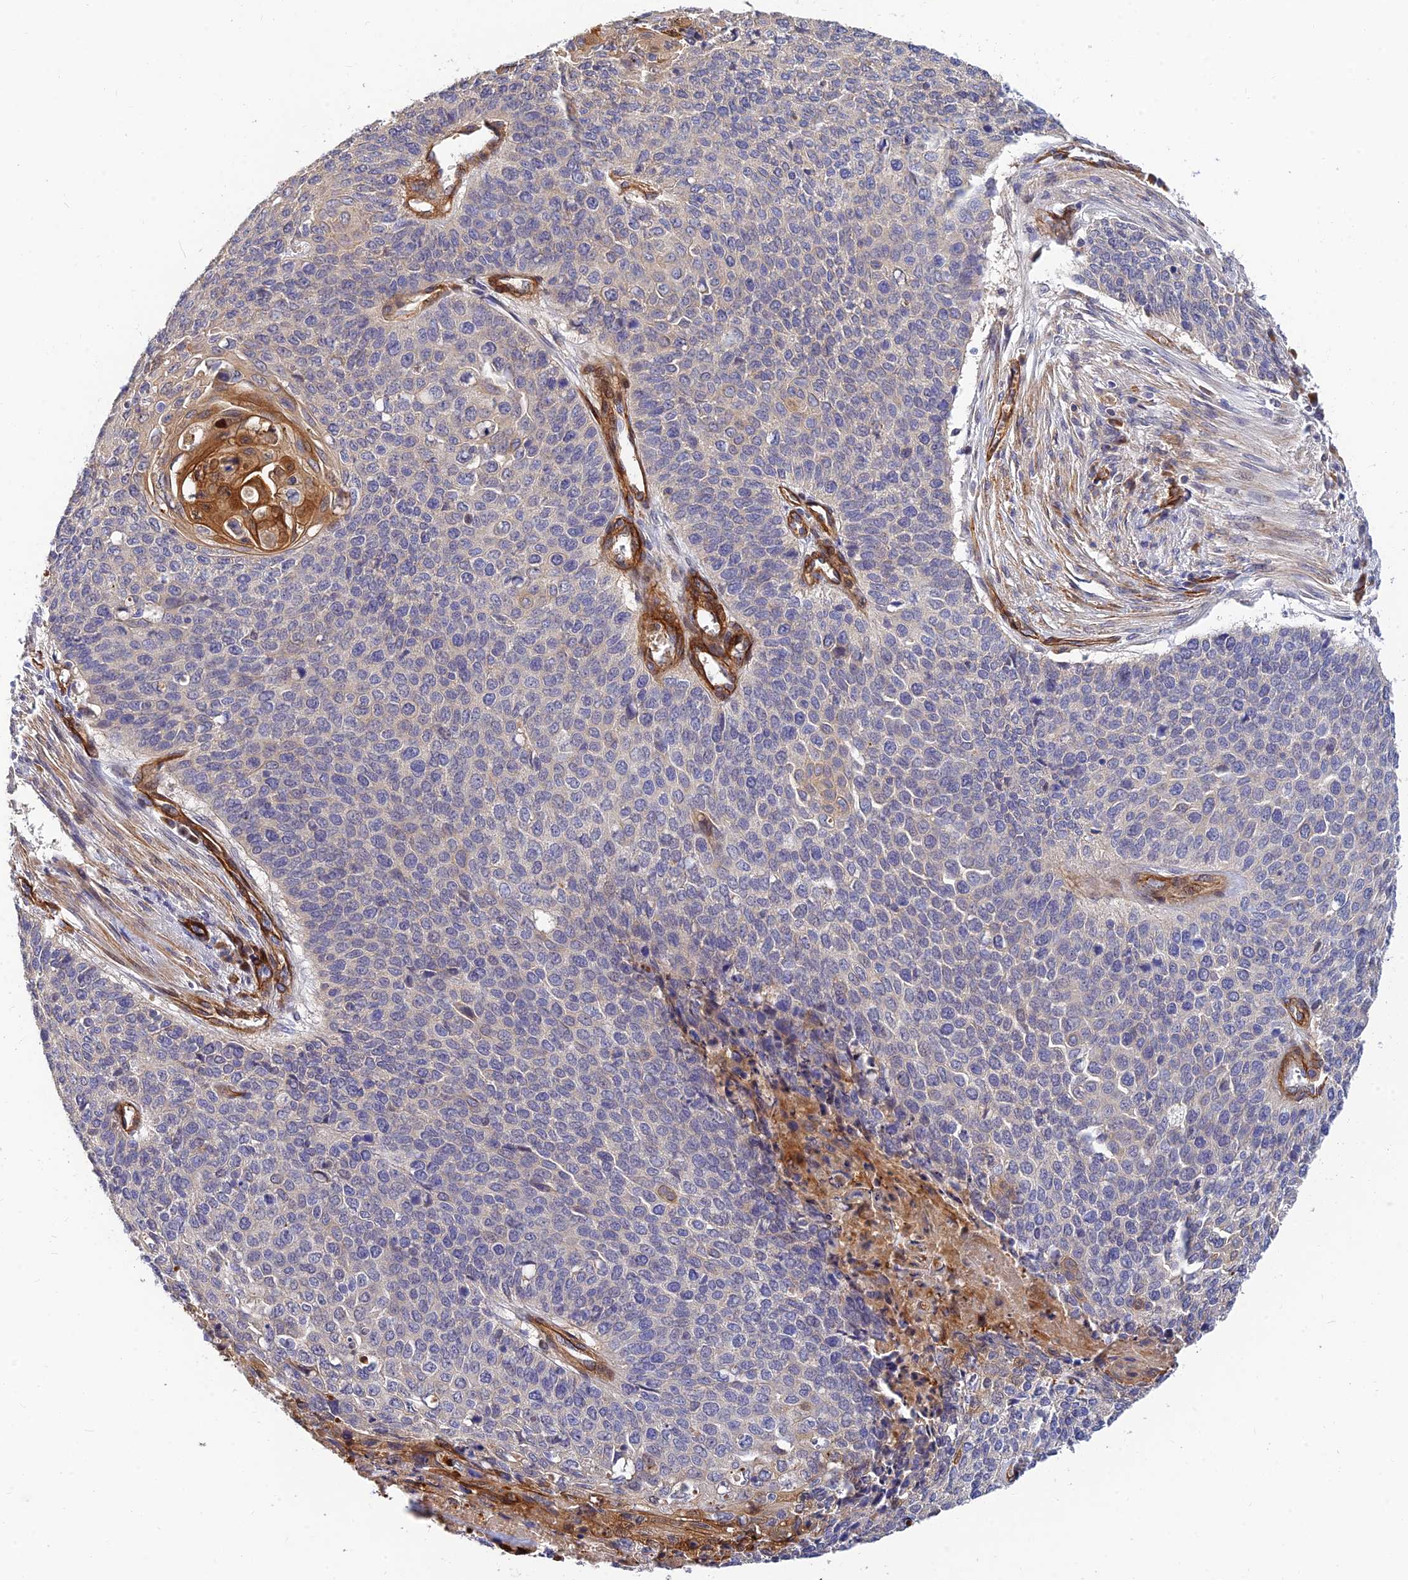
{"staining": {"intensity": "negative", "quantity": "none", "location": "none"}, "tissue": "cervical cancer", "cell_type": "Tumor cells", "image_type": "cancer", "snomed": [{"axis": "morphology", "description": "Squamous cell carcinoma, NOS"}, {"axis": "topography", "description": "Cervix"}], "caption": "Histopathology image shows no significant protein positivity in tumor cells of squamous cell carcinoma (cervical).", "gene": "MRPL35", "patient": {"sex": "female", "age": 39}}